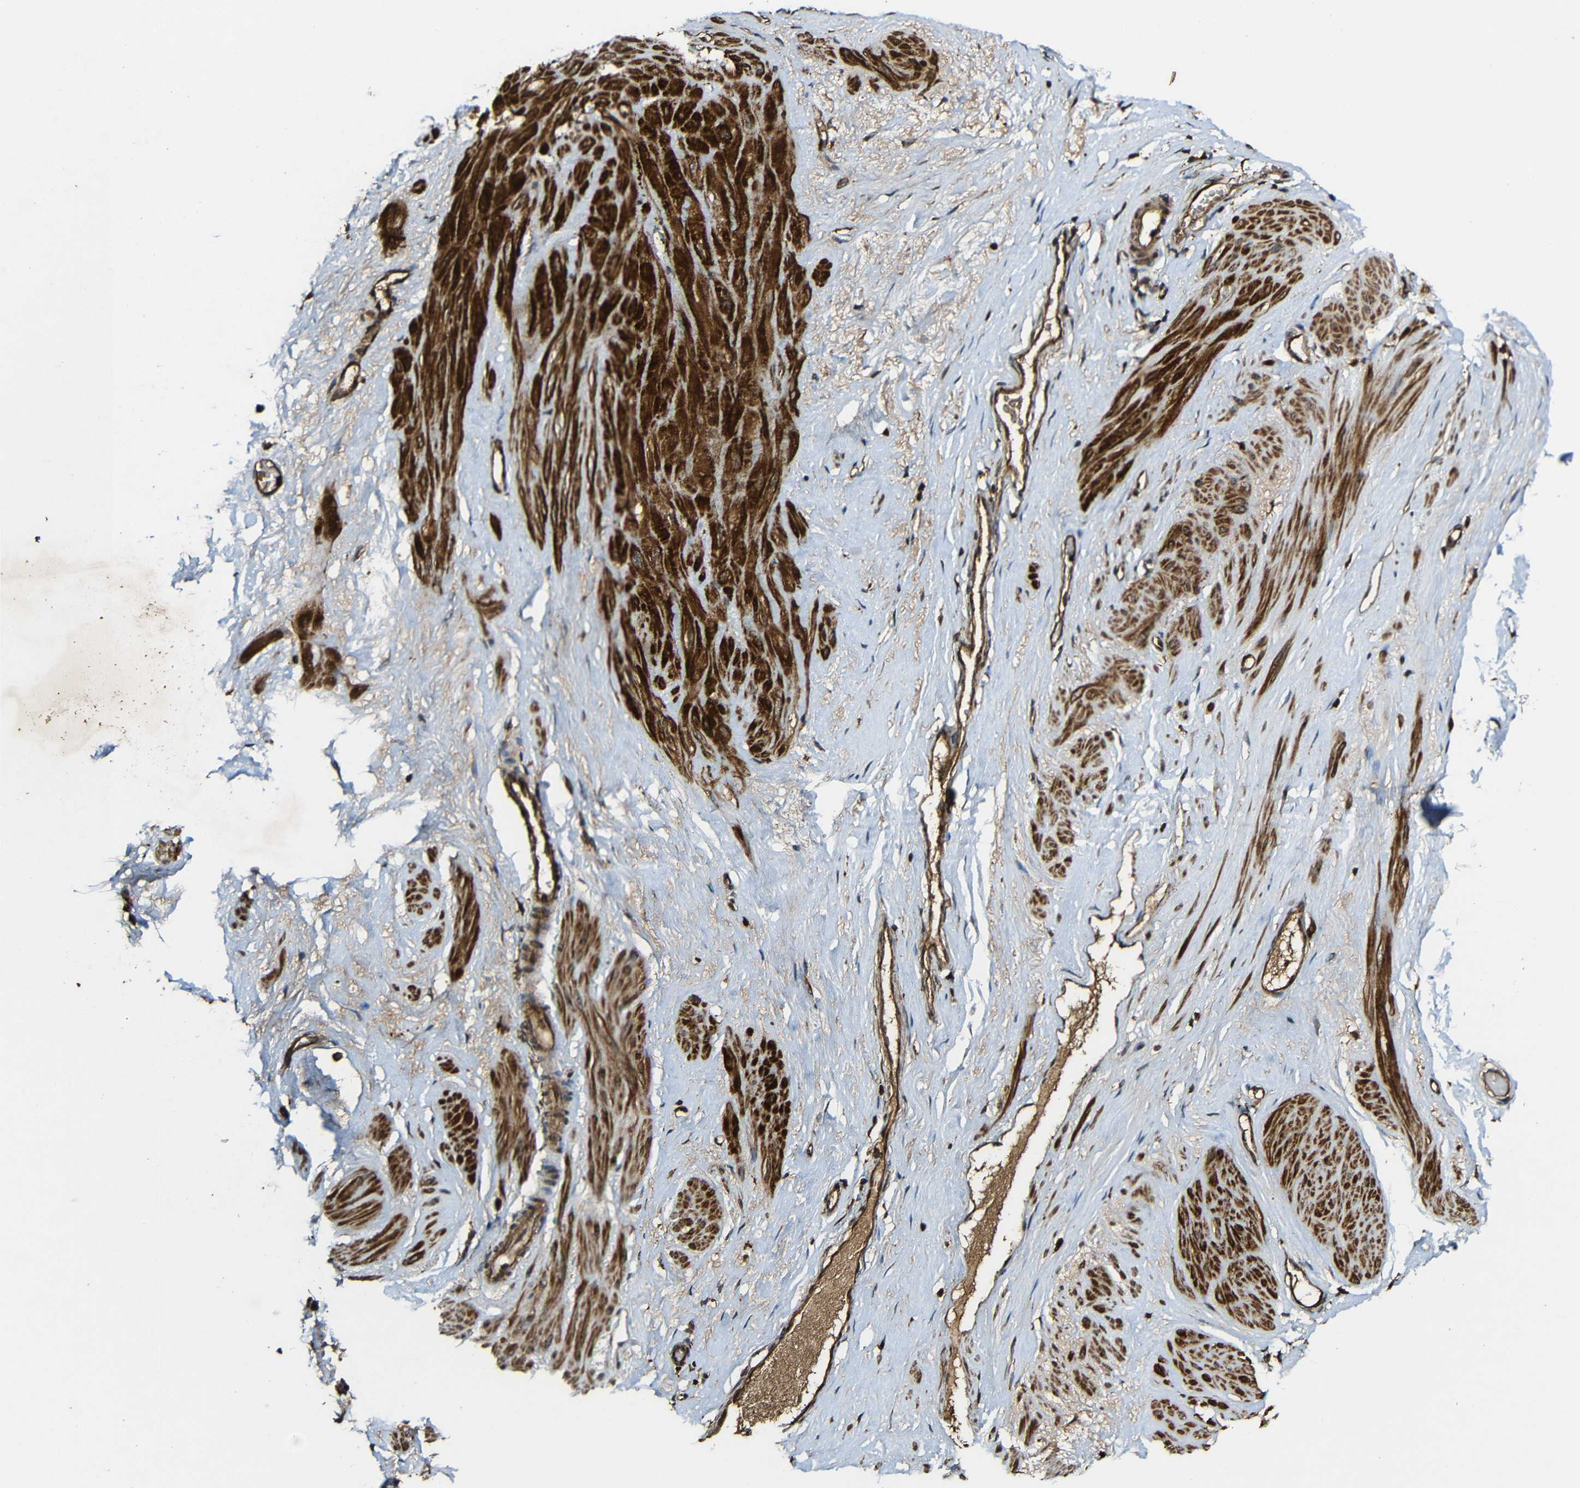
{"staining": {"intensity": "moderate", "quantity": ">75%", "location": "cytoplasmic/membranous"}, "tissue": "adipose tissue", "cell_type": "Adipocytes", "image_type": "normal", "snomed": [{"axis": "morphology", "description": "Normal tissue, NOS"}, {"axis": "topography", "description": "Soft tissue"}, {"axis": "topography", "description": "Vascular tissue"}], "caption": "Moderate cytoplasmic/membranous protein expression is identified in approximately >75% of adipocytes in adipose tissue. Nuclei are stained in blue.", "gene": "CASP8", "patient": {"sex": "female", "age": 35}}